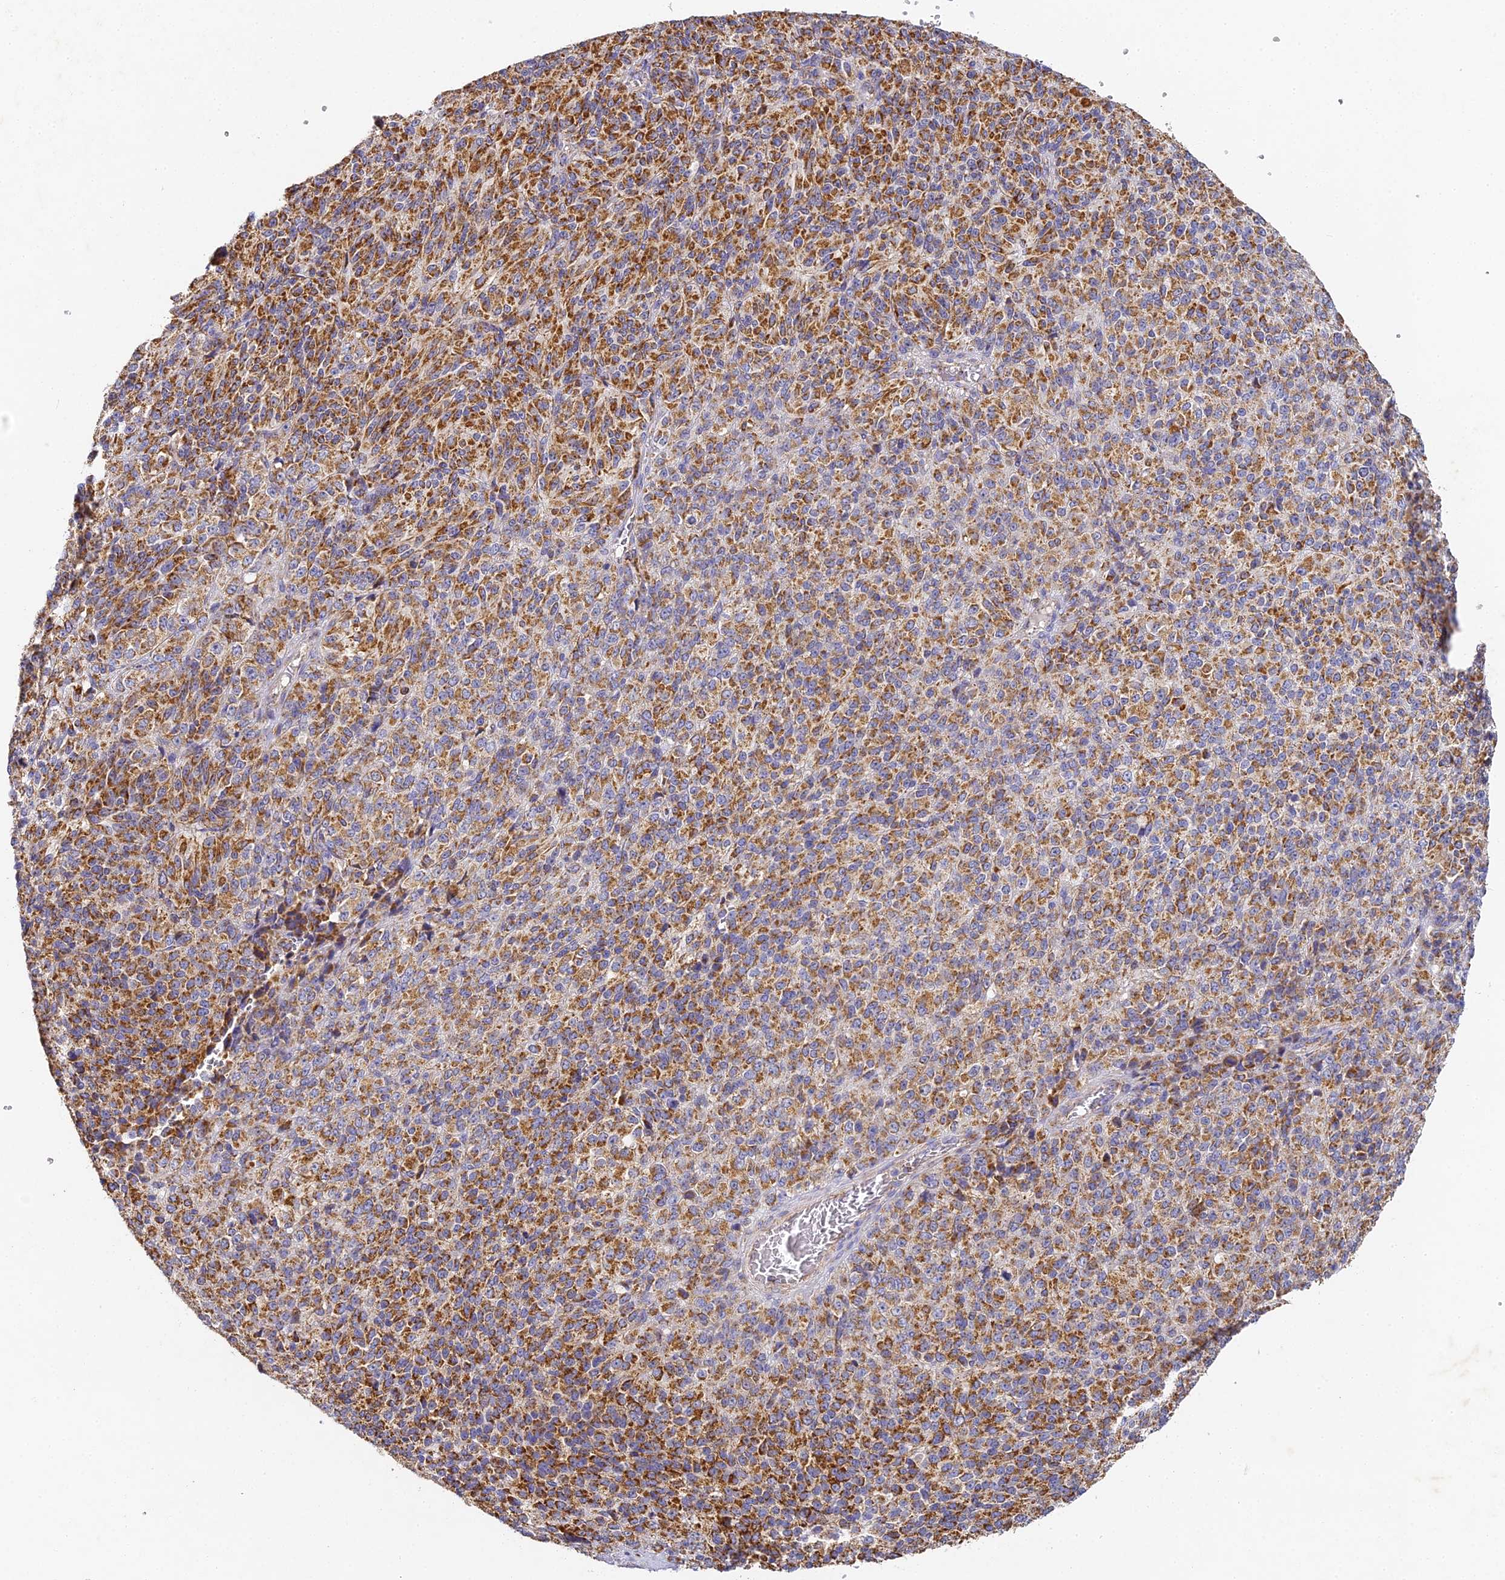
{"staining": {"intensity": "strong", "quantity": ">75%", "location": "cytoplasmic/membranous"}, "tissue": "melanoma", "cell_type": "Tumor cells", "image_type": "cancer", "snomed": [{"axis": "morphology", "description": "Malignant melanoma, Metastatic site"}, {"axis": "topography", "description": "Brain"}], "caption": "A high amount of strong cytoplasmic/membranous positivity is seen in about >75% of tumor cells in melanoma tissue.", "gene": "DONSON", "patient": {"sex": "female", "age": 56}}